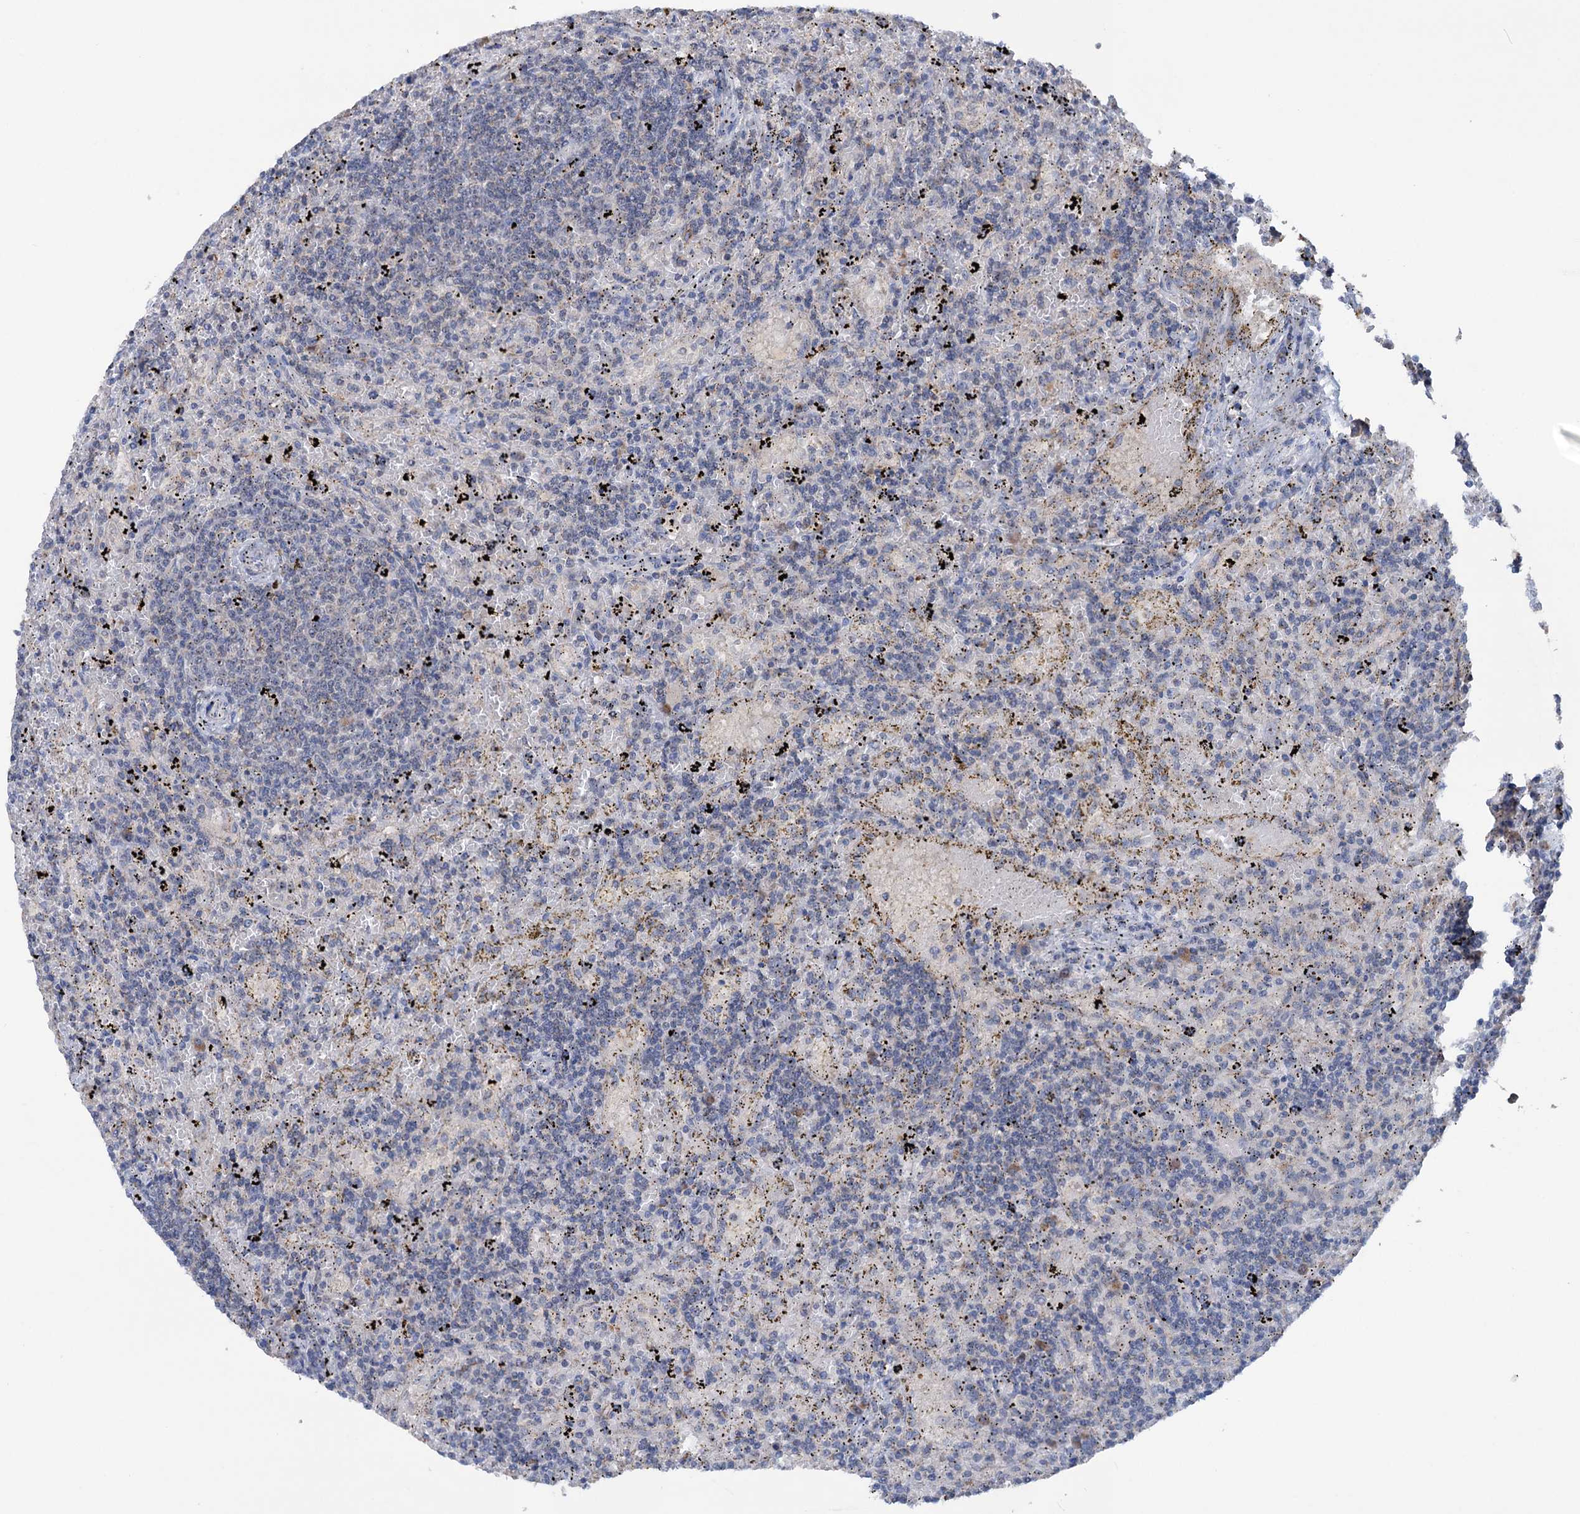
{"staining": {"intensity": "negative", "quantity": "none", "location": "none"}, "tissue": "lymphoma", "cell_type": "Tumor cells", "image_type": "cancer", "snomed": [{"axis": "morphology", "description": "Malignant lymphoma, non-Hodgkin's type, Low grade"}, {"axis": "topography", "description": "Spleen"}], "caption": "Low-grade malignant lymphoma, non-Hodgkin's type stained for a protein using immunohistochemistry reveals no positivity tumor cells.", "gene": "HTR3B", "patient": {"sex": "male", "age": 76}}